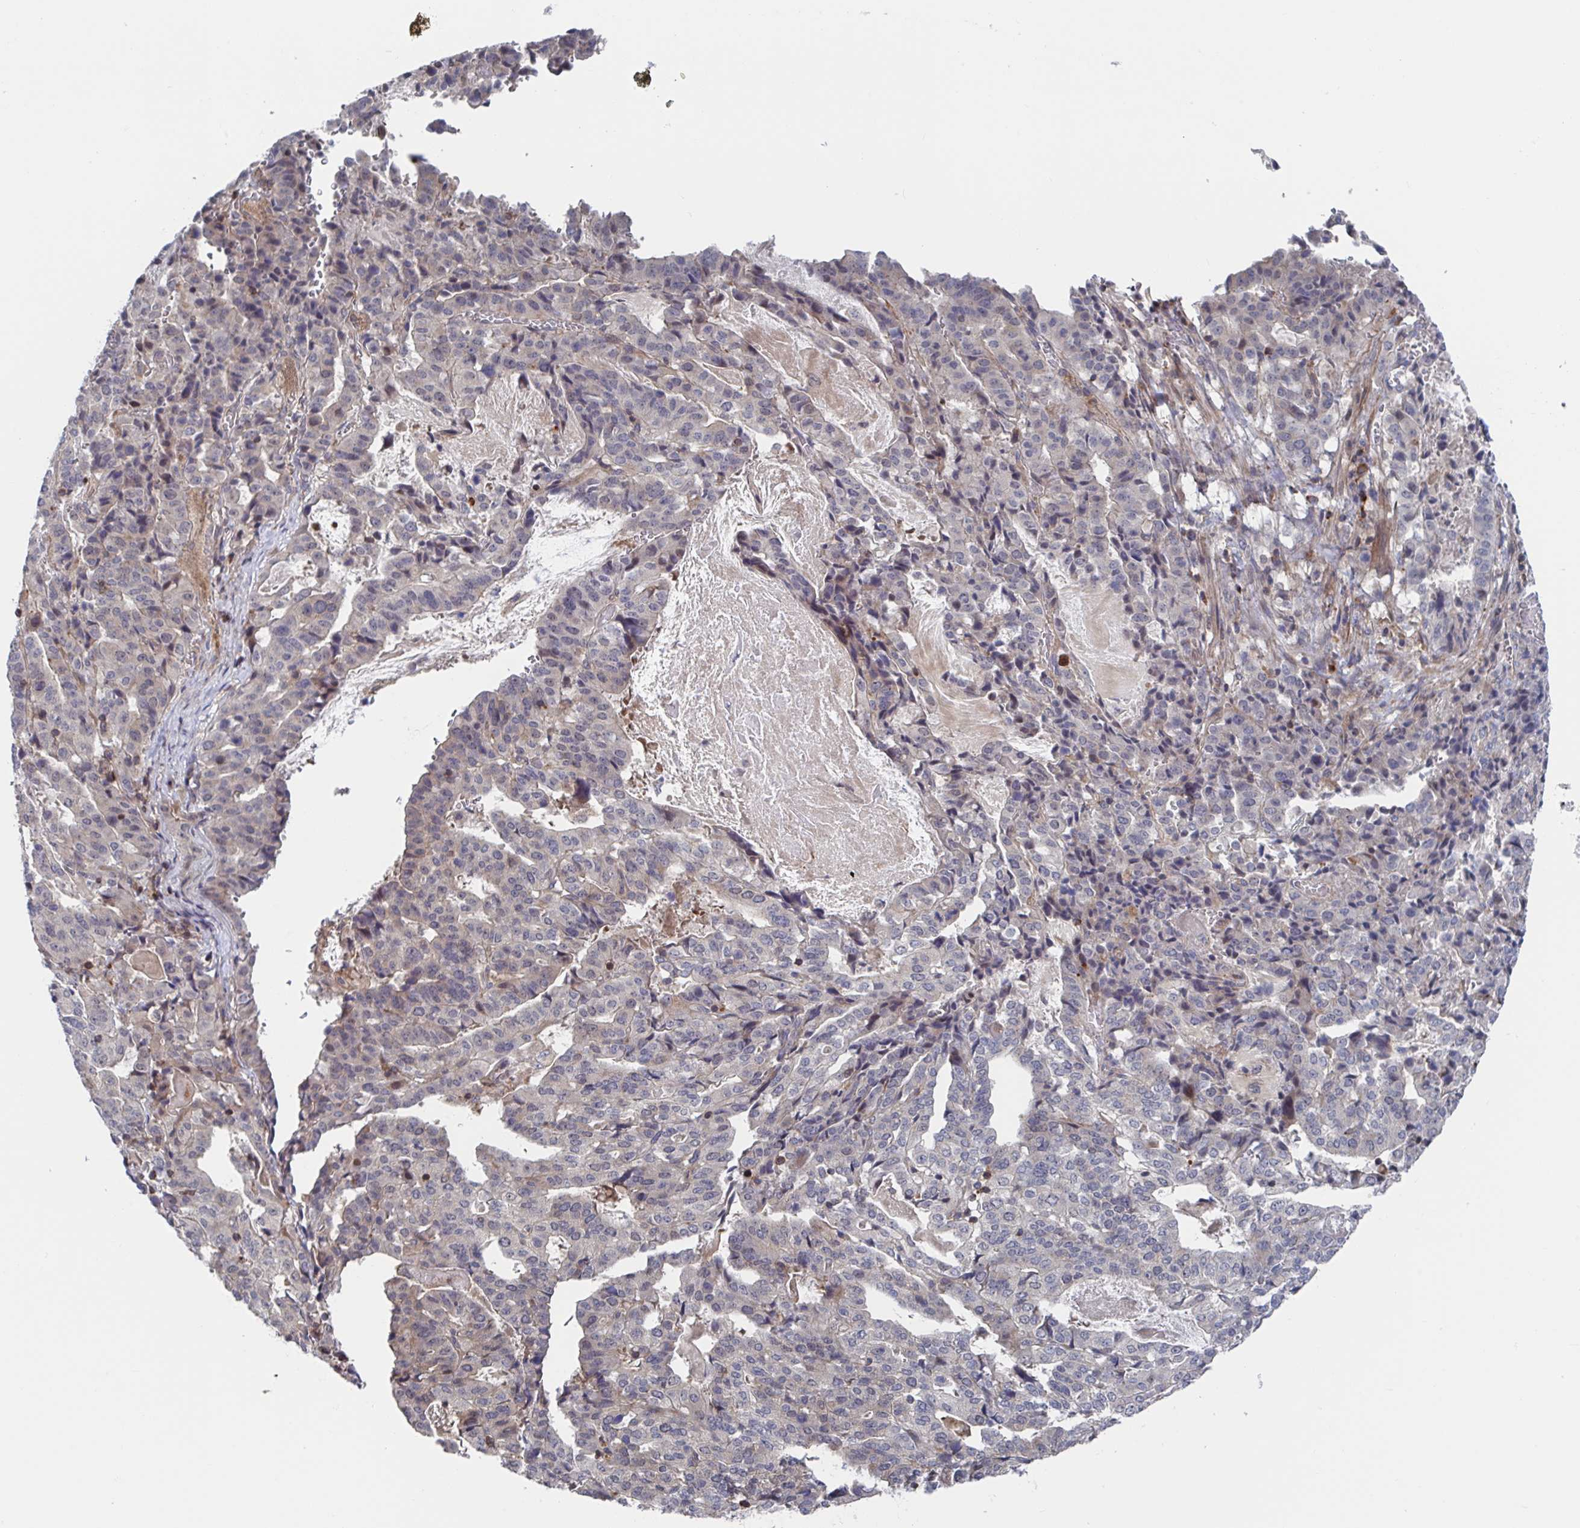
{"staining": {"intensity": "negative", "quantity": "none", "location": "none"}, "tissue": "stomach cancer", "cell_type": "Tumor cells", "image_type": "cancer", "snomed": [{"axis": "morphology", "description": "Adenocarcinoma, NOS"}, {"axis": "topography", "description": "Stomach"}], "caption": "Immunohistochemical staining of stomach adenocarcinoma demonstrates no significant expression in tumor cells.", "gene": "DHRS12", "patient": {"sex": "male", "age": 48}}